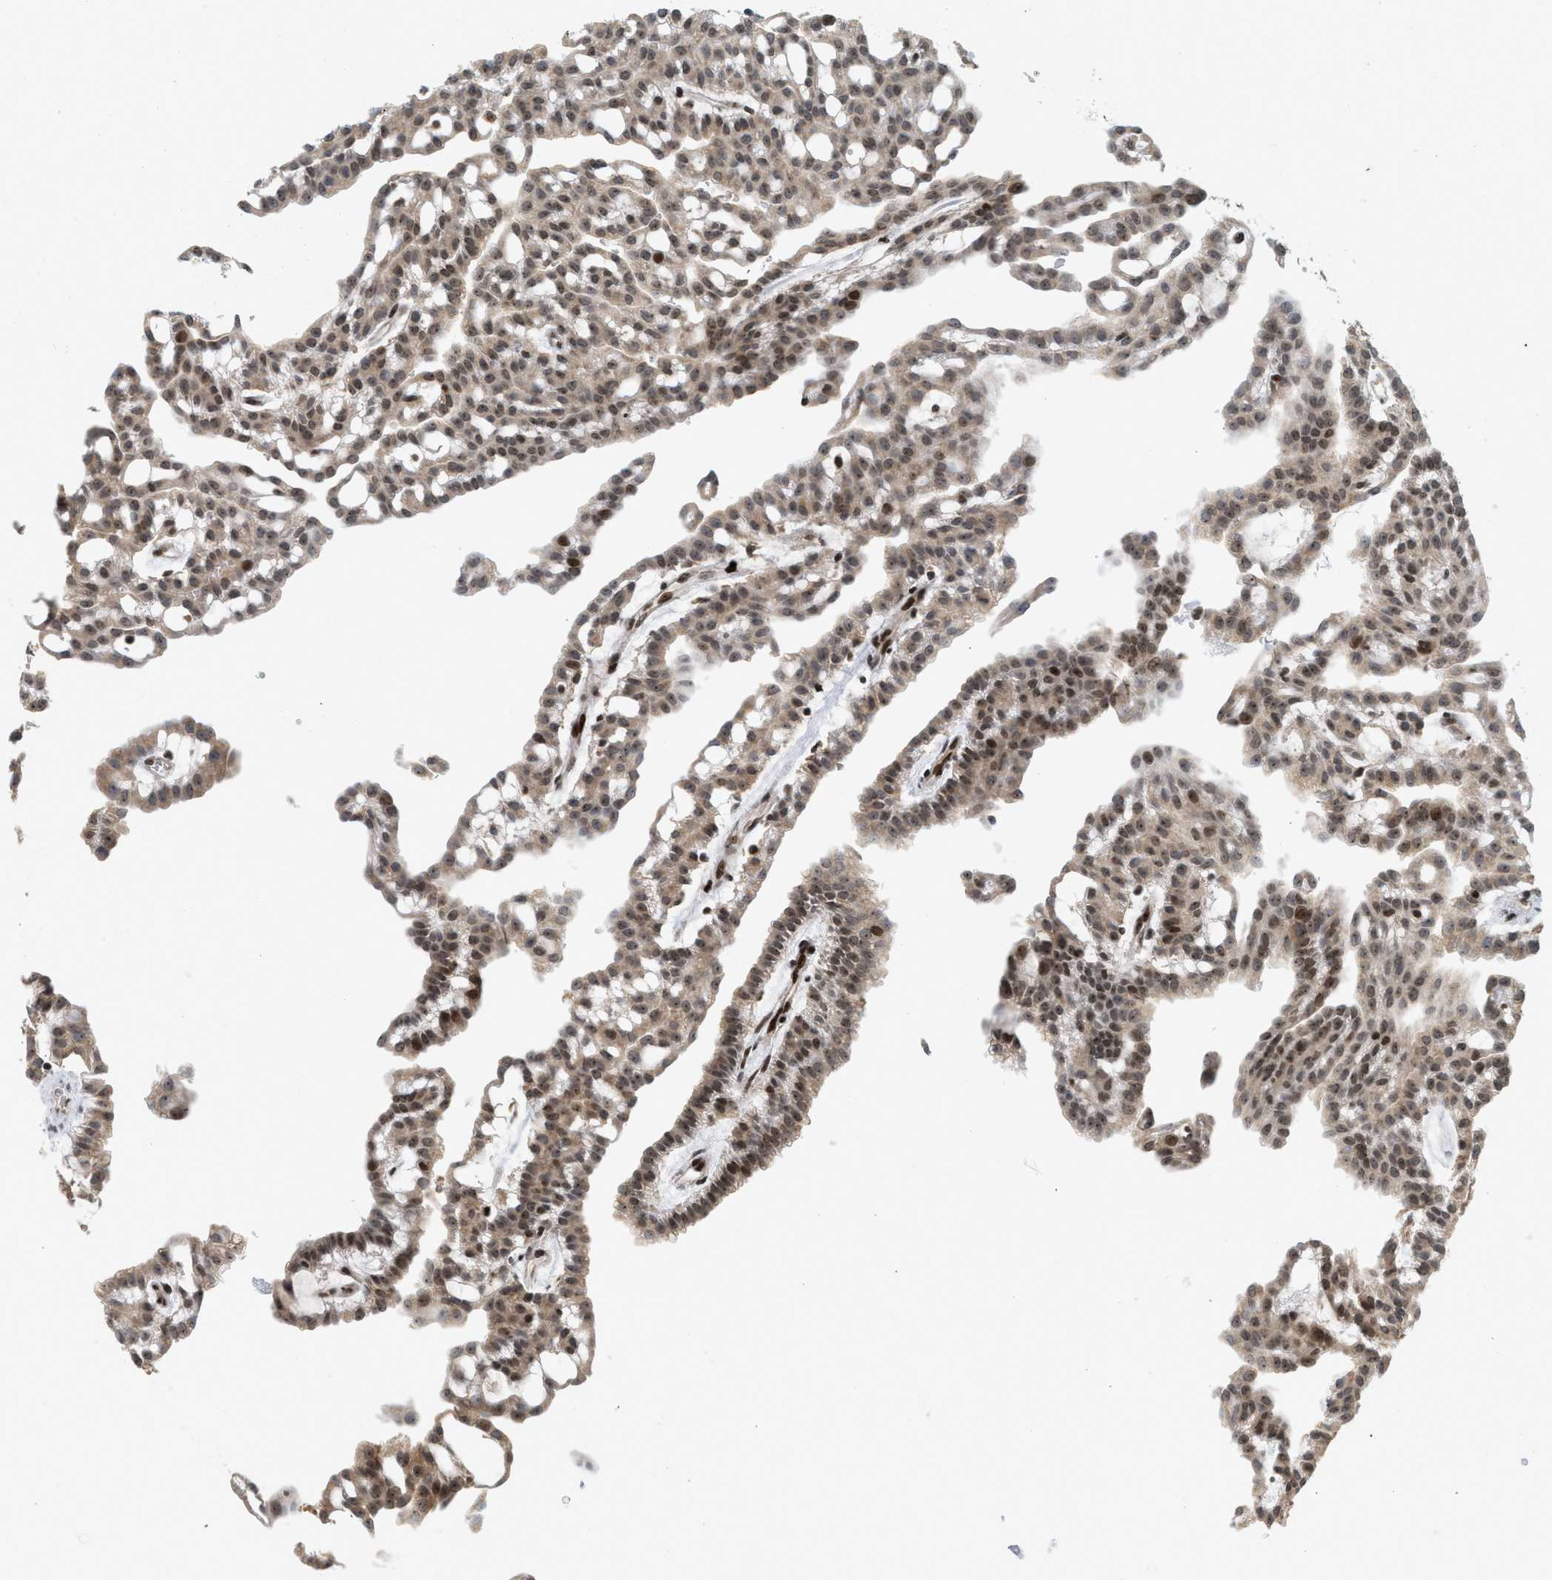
{"staining": {"intensity": "moderate", "quantity": ">75%", "location": "nuclear"}, "tissue": "renal cancer", "cell_type": "Tumor cells", "image_type": "cancer", "snomed": [{"axis": "morphology", "description": "Adenocarcinoma, NOS"}, {"axis": "topography", "description": "Kidney"}], "caption": "IHC image of human renal cancer (adenocarcinoma) stained for a protein (brown), which exhibits medium levels of moderate nuclear positivity in approximately >75% of tumor cells.", "gene": "ZNF22", "patient": {"sex": "male", "age": 63}}